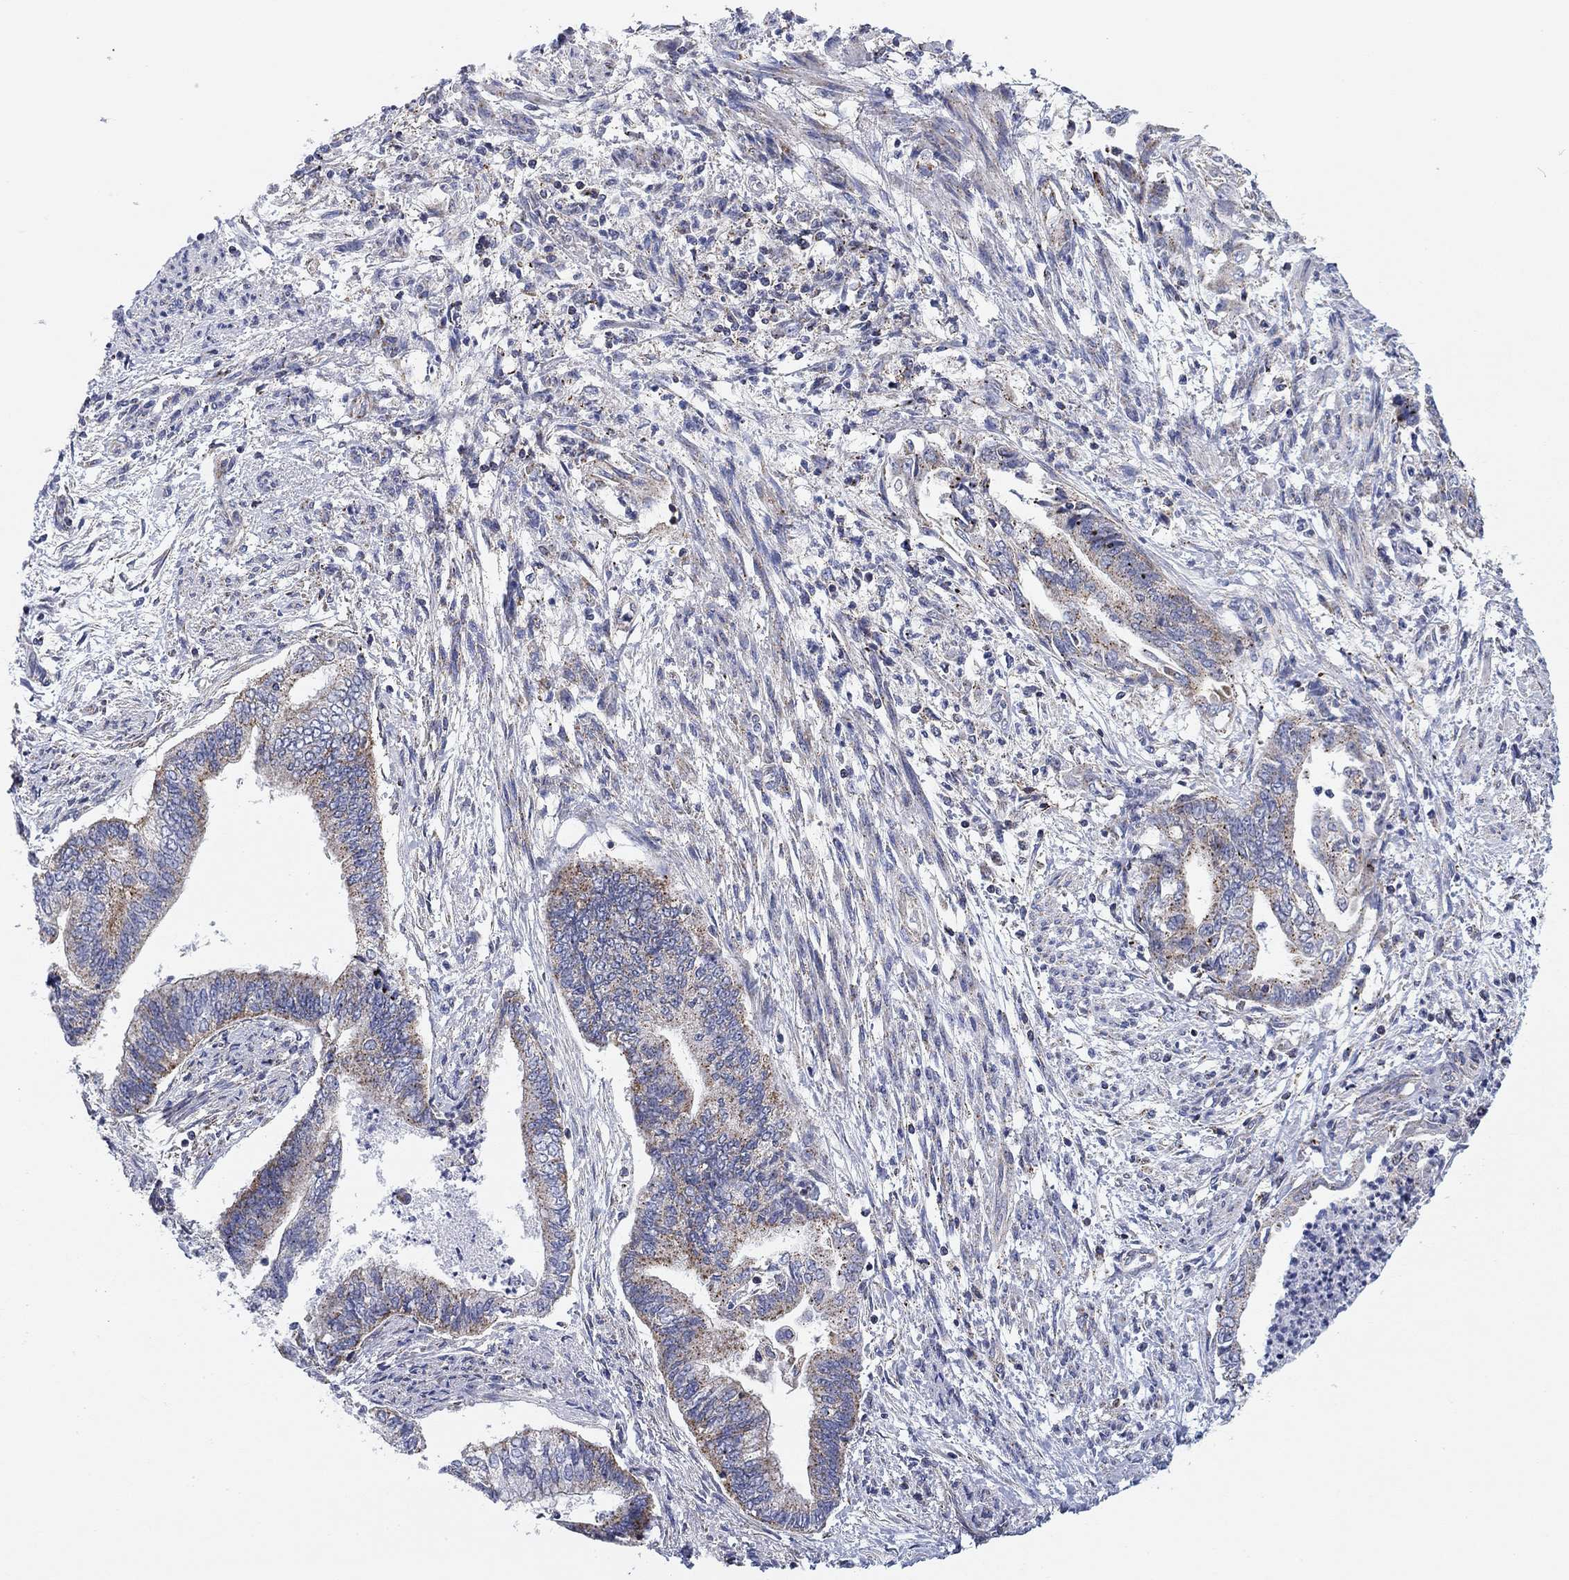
{"staining": {"intensity": "weak", "quantity": "<25%", "location": "cytoplasmic/membranous"}, "tissue": "endometrial cancer", "cell_type": "Tumor cells", "image_type": "cancer", "snomed": [{"axis": "morphology", "description": "Adenocarcinoma, NOS"}, {"axis": "topography", "description": "Endometrium"}], "caption": "The histopathology image displays no staining of tumor cells in endometrial adenocarcinoma.", "gene": "NACAD", "patient": {"sex": "female", "age": 65}}